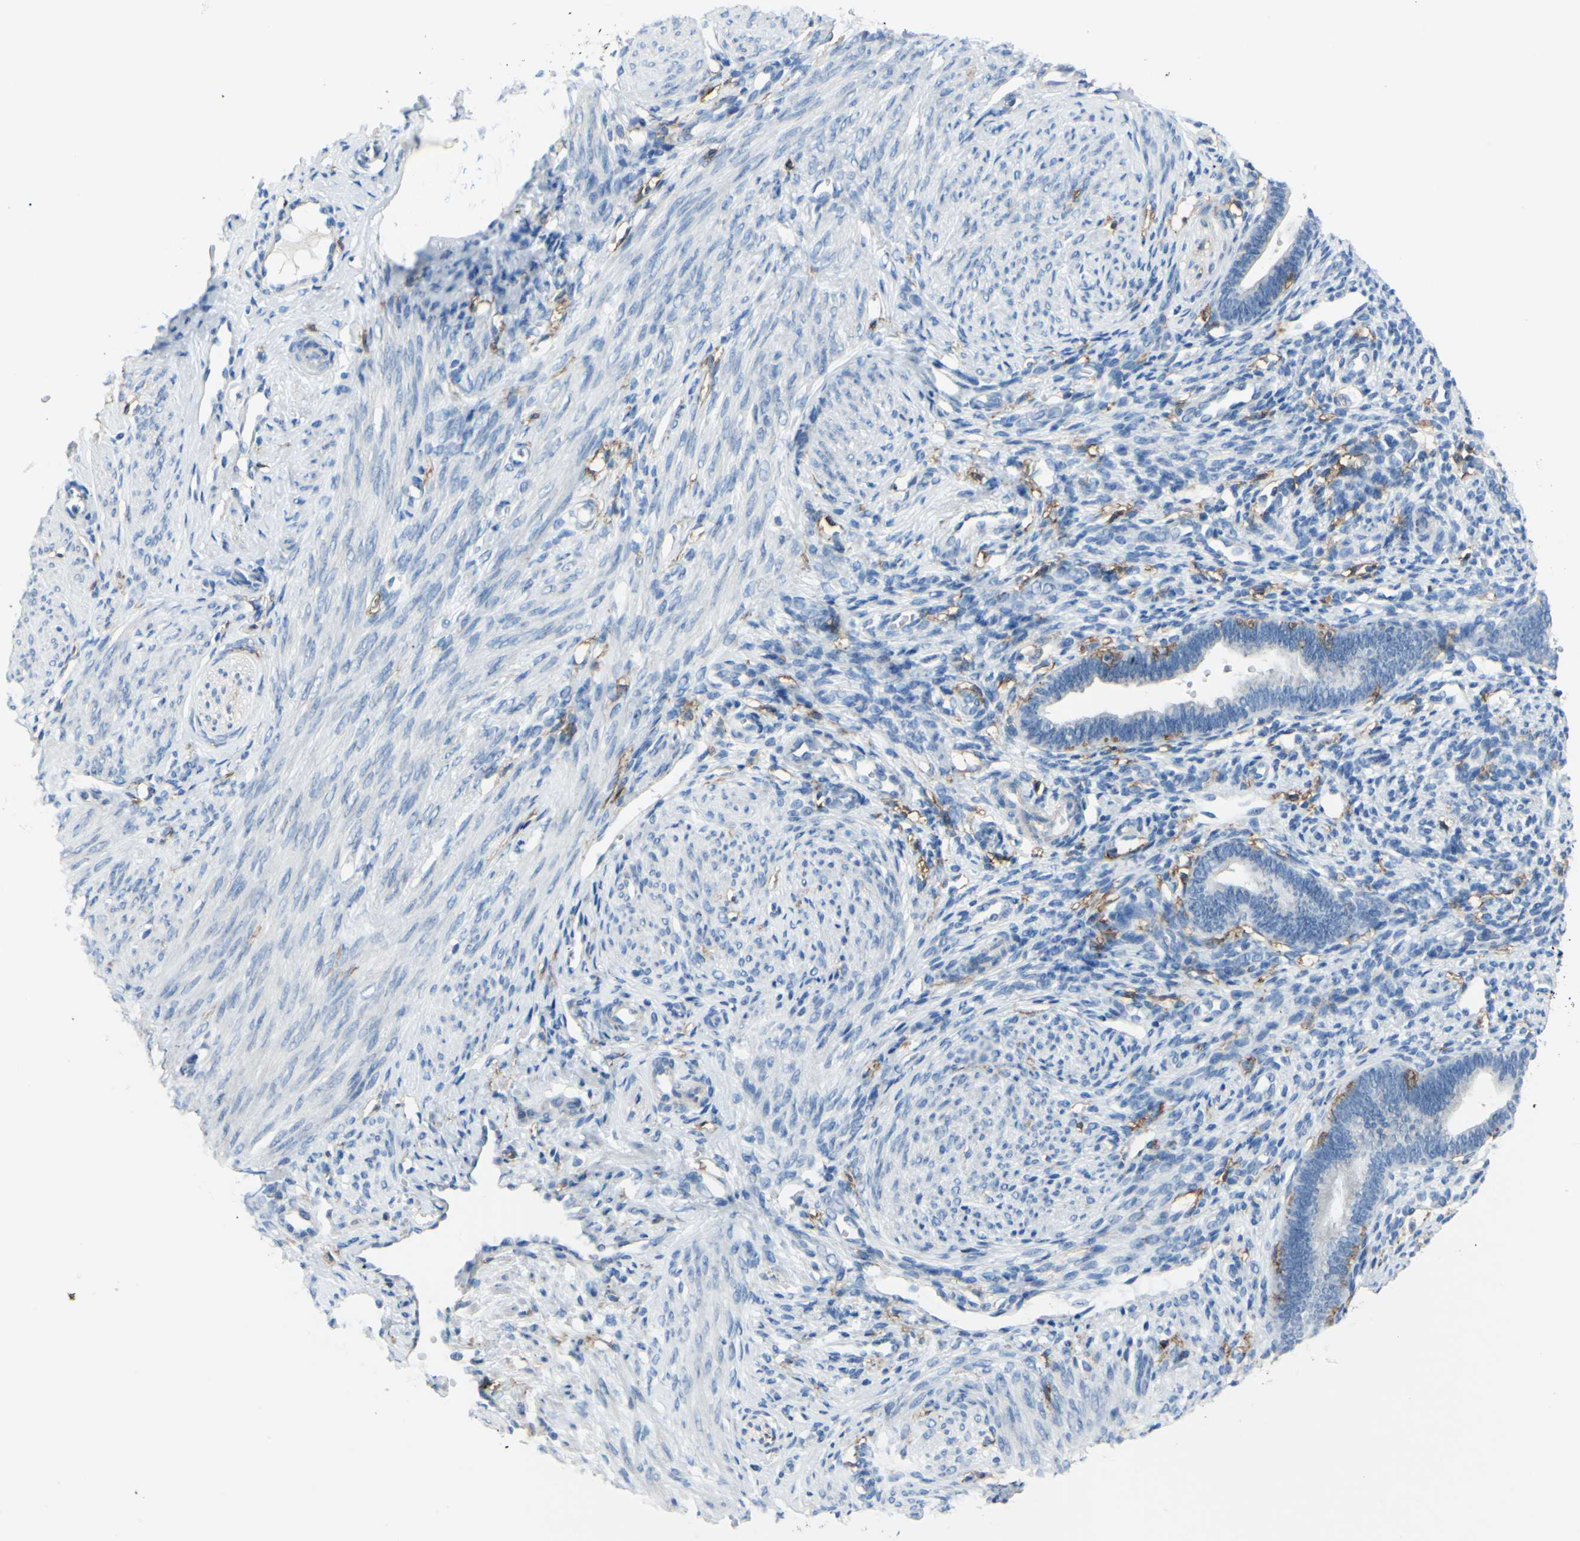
{"staining": {"intensity": "negative", "quantity": "none", "location": "none"}, "tissue": "endometrium", "cell_type": "Cells in endometrial stroma", "image_type": "normal", "snomed": [{"axis": "morphology", "description": "Normal tissue, NOS"}, {"axis": "topography", "description": "Endometrium"}], "caption": "The photomicrograph demonstrates no significant expression in cells in endometrial stroma of endometrium. (Brightfield microscopy of DAB (3,3'-diaminobenzidine) immunohistochemistry at high magnification).", "gene": "FCGR2A", "patient": {"sex": "female", "age": 27}}